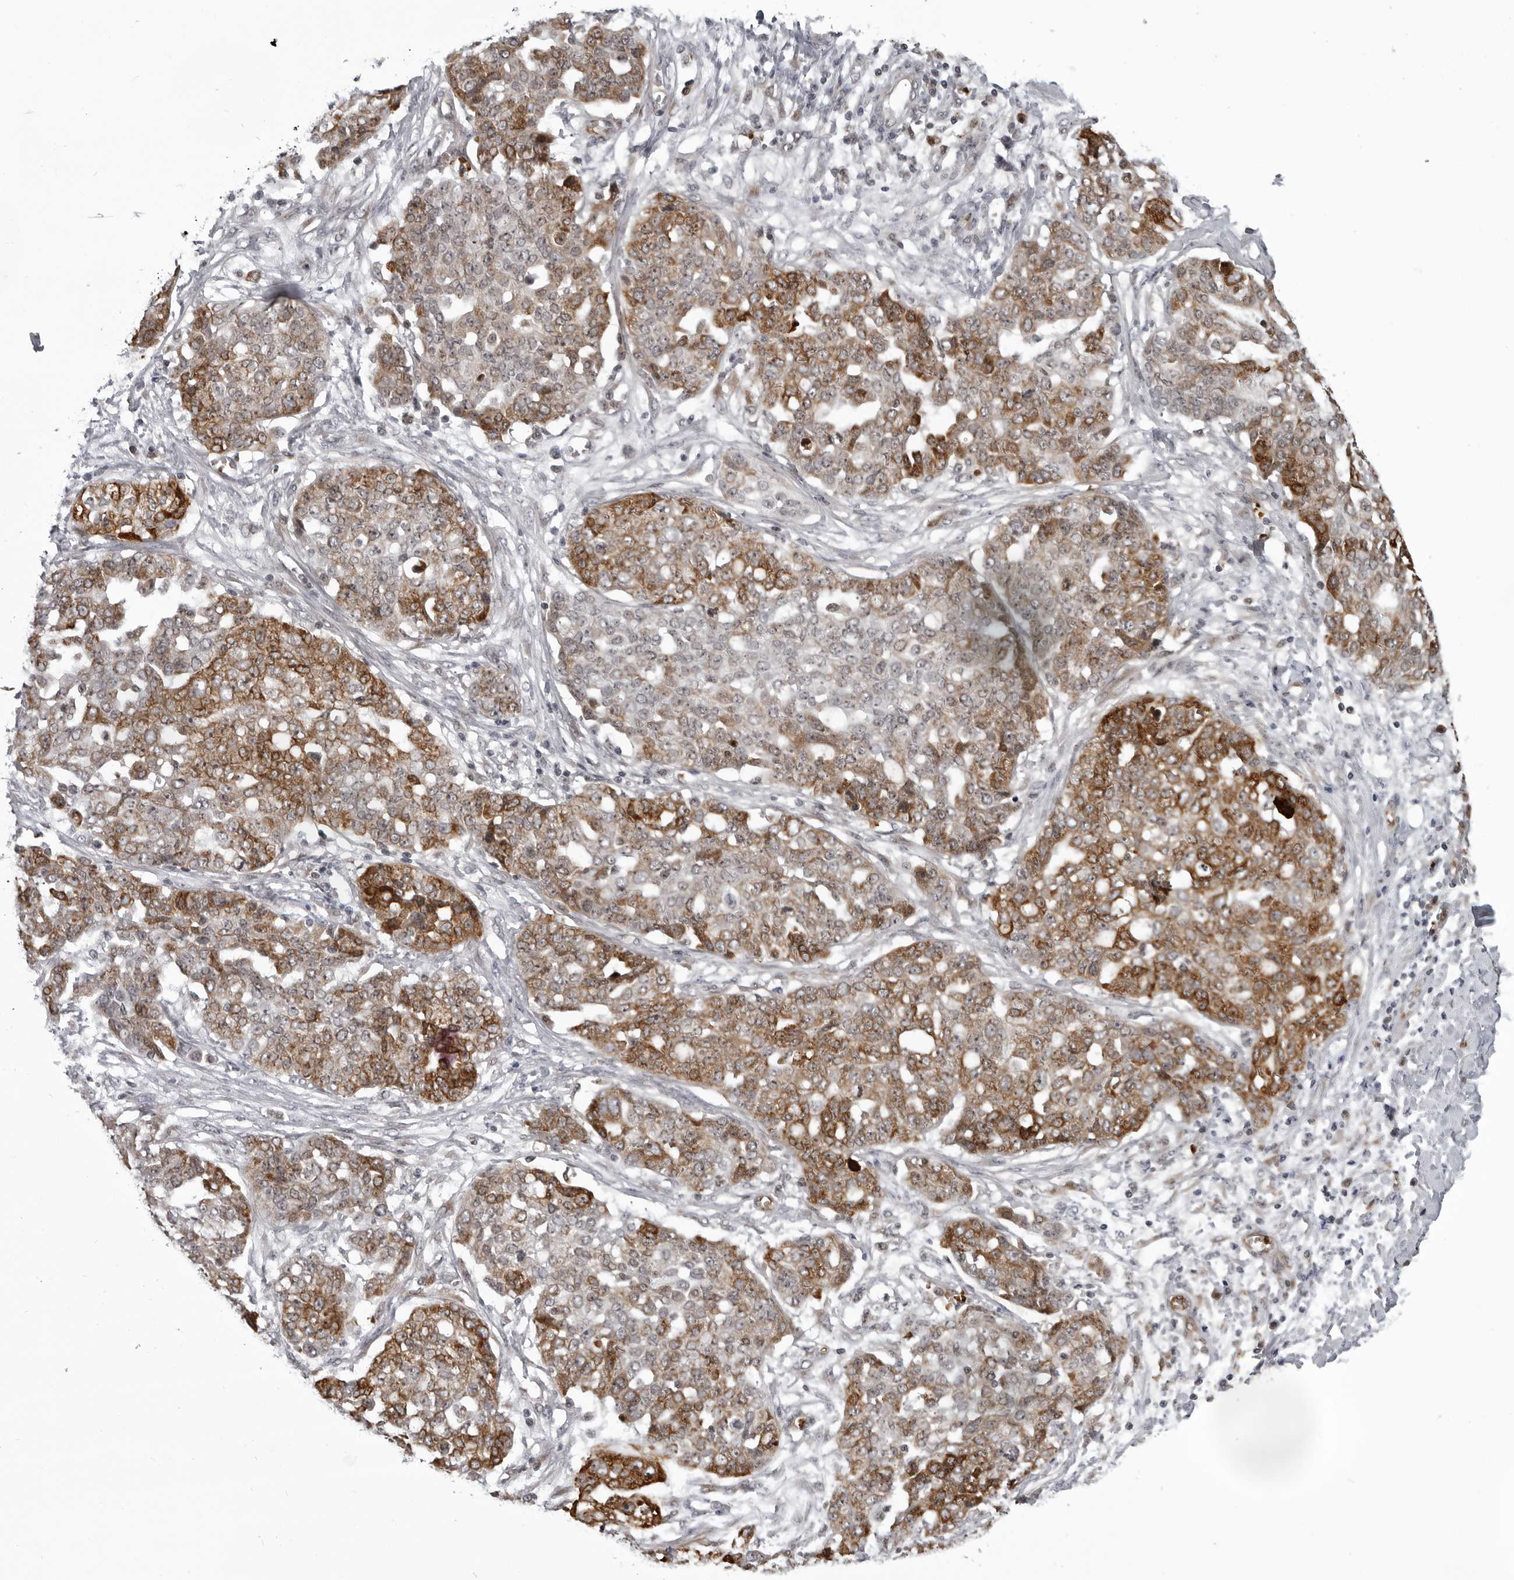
{"staining": {"intensity": "strong", "quantity": "25%-75%", "location": "cytoplasmic/membranous"}, "tissue": "ovarian cancer", "cell_type": "Tumor cells", "image_type": "cancer", "snomed": [{"axis": "morphology", "description": "Cystadenocarcinoma, serous, NOS"}, {"axis": "topography", "description": "Soft tissue"}, {"axis": "topography", "description": "Ovary"}], "caption": "A photomicrograph showing strong cytoplasmic/membranous expression in approximately 25%-75% of tumor cells in ovarian serous cystadenocarcinoma, as visualized by brown immunohistochemical staining.", "gene": "THOP1", "patient": {"sex": "female", "age": 57}}